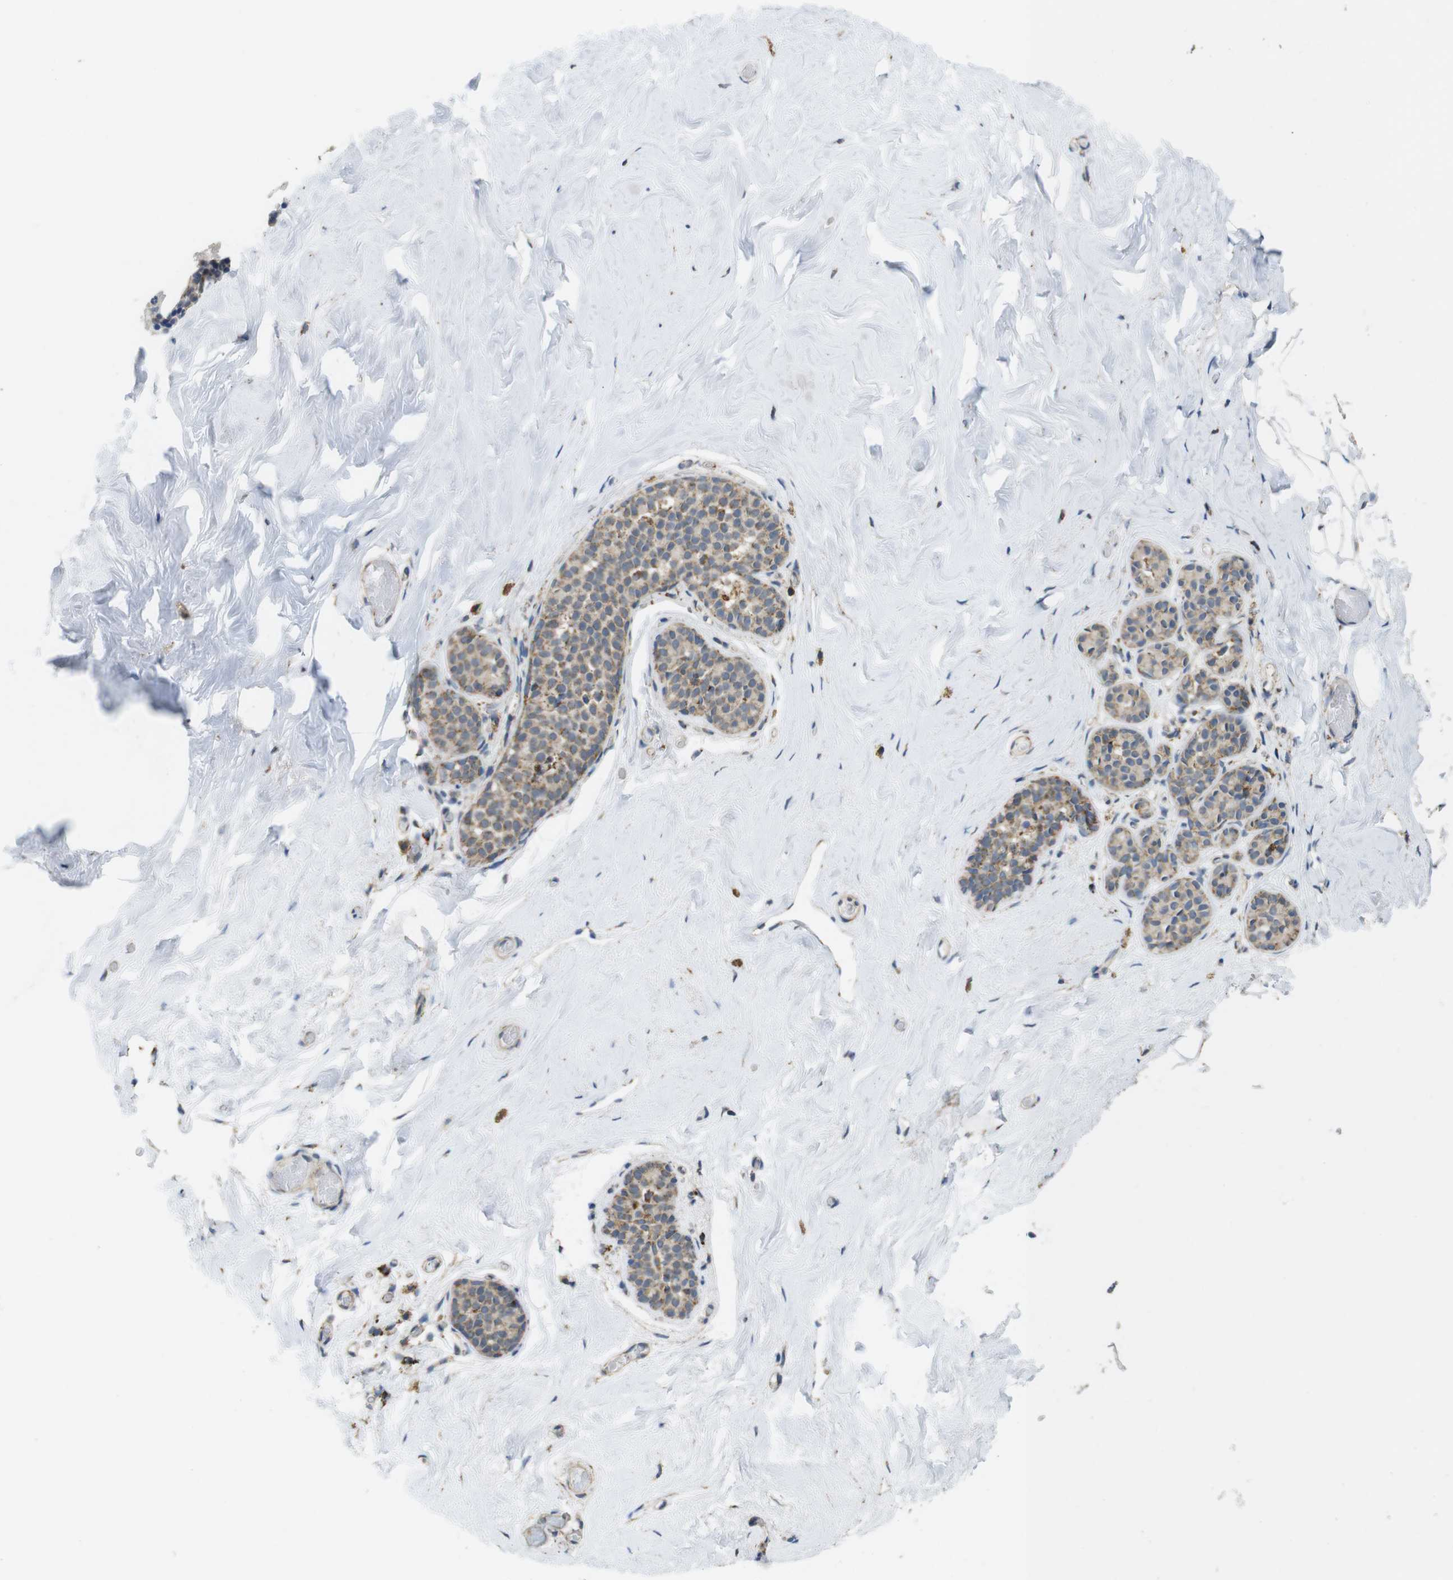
{"staining": {"intensity": "negative", "quantity": "none", "location": "none"}, "tissue": "breast", "cell_type": "Adipocytes", "image_type": "normal", "snomed": [{"axis": "morphology", "description": "Normal tissue, NOS"}, {"axis": "topography", "description": "Breast"}], "caption": "This histopathology image is of normal breast stained with IHC to label a protein in brown with the nuclei are counter-stained blue. There is no expression in adipocytes. Brightfield microscopy of immunohistochemistry stained with DAB (3,3'-diaminobenzidine) (brown) and hematoxylin (blue), captured at high magnification.", "gene": "CALHM2", "patient": {"sex": "female", "age": 75}}